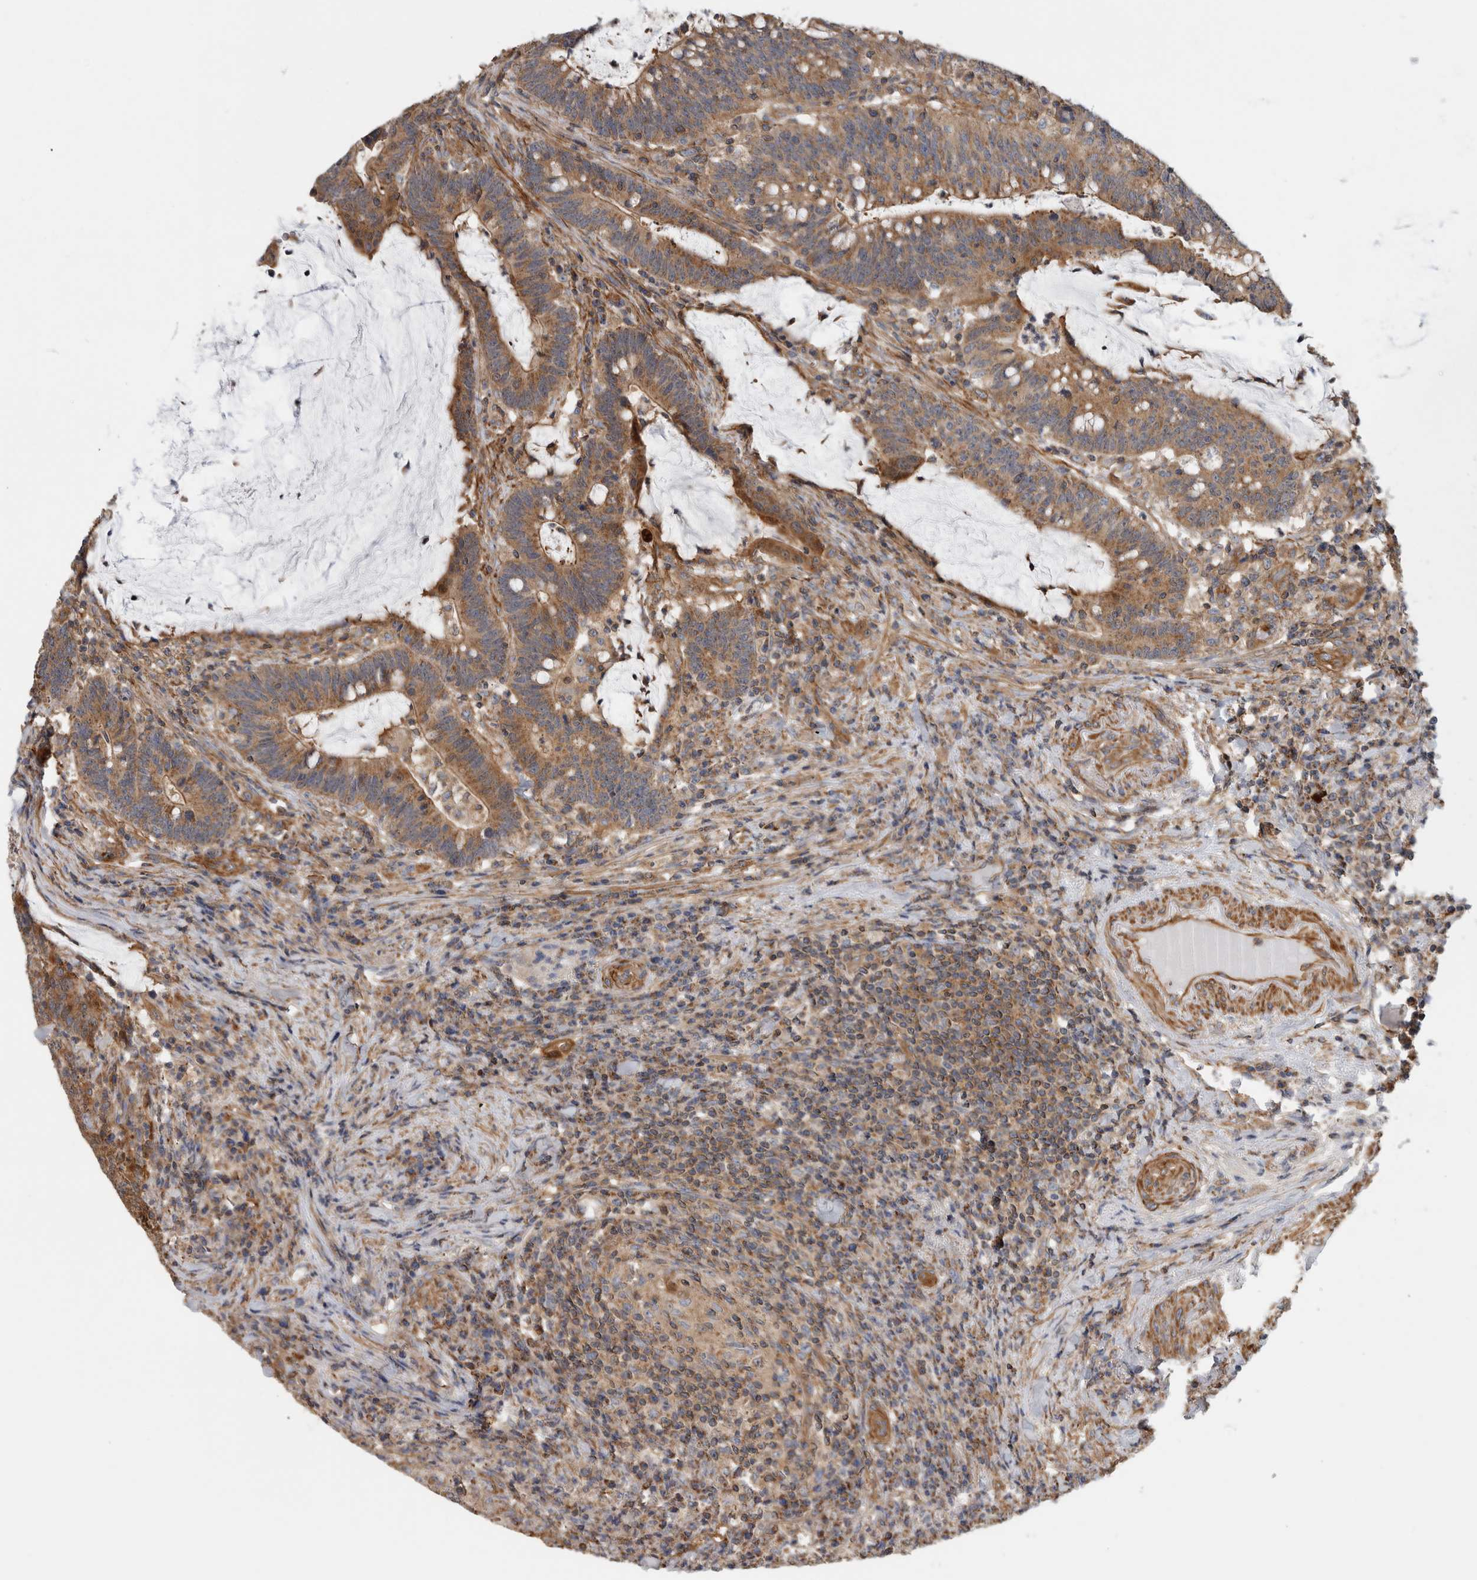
{"staining": {"intensity": "moderate", "quantity": ">75%", "location": "cytoplasmic/membranous"}, "tissue": "colorectal cancer", "cell_type": "Tumor cells", "image_type": "cancer", "snomed": [{"axis": "morphology", "description": "Adenocarcinoma, NOS"}, {"axis": "topography", "description": "Colon"}], "caption": "IHC of human colorectal adenocarcinoma shows medium levels of moderate cytoplasmic/membranous expression in approximately >75% of tumor cells. (IHC, brightfield microscopy, high magnification).", "gene": "SFXN2", "patient": {"sex": "female", "age": 66}}